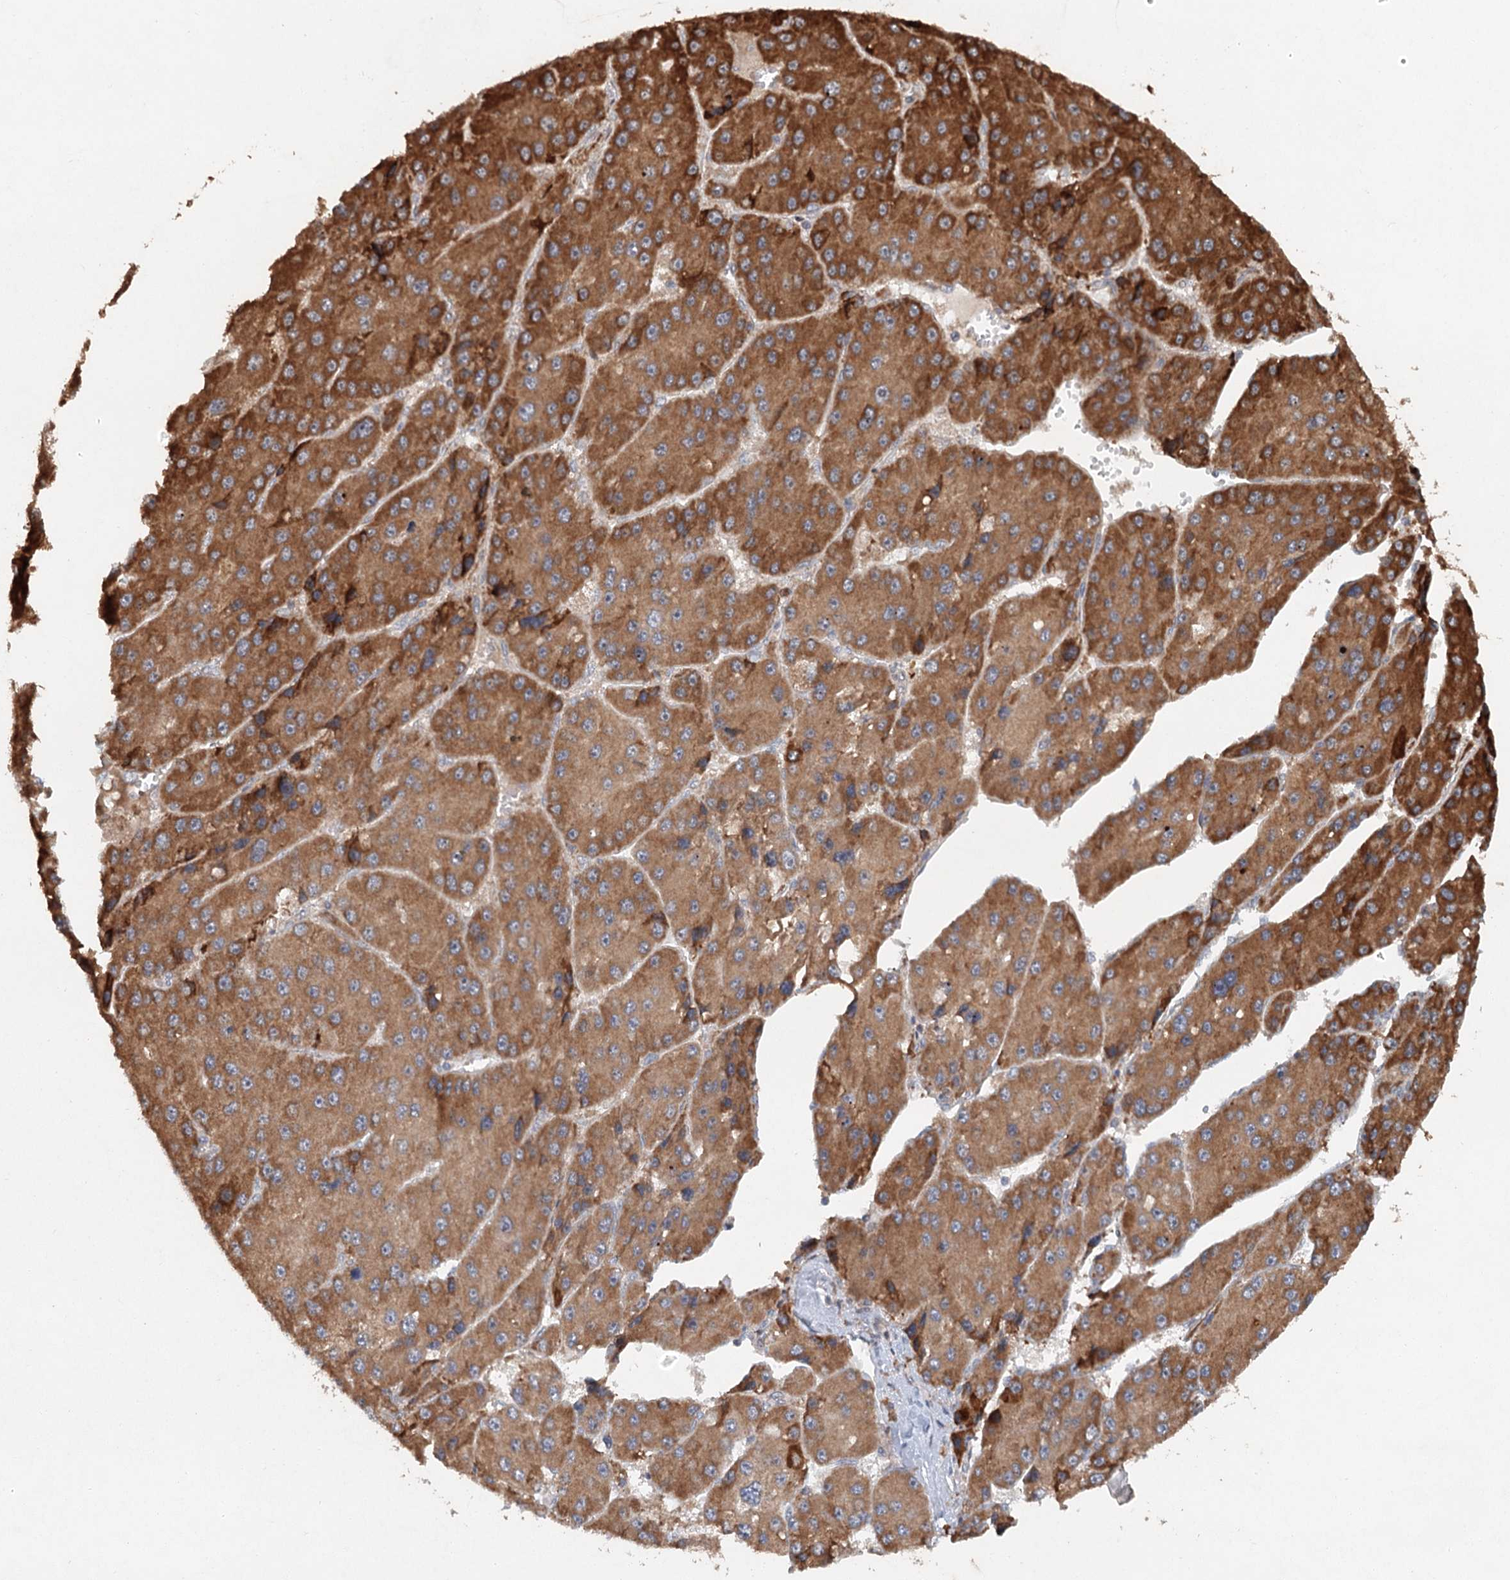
{"staining": {"intensity": "moderate", "quantity": ">75%", "location": "cytoplasmic/membranous"}, "tissue": "liver cancer", "cell_type": "Tumor cells", "image_type": "cancer", "snomed": [{"axis": "morphology", "description": "Carcinoma, Hepatocellular, NOS"}, {"axis": "topography", "description": "Liver"}], "caption": "The immunohistochemical stain shows moderate cytoplasmic/membranous staining in tumor cells of liver cancer (hepatocellular carcinoma) tissue. (DAB IHC, brown staining for protein, blue staining for nuclei).", "gene": "SRPX2", "patient": {"sex": "female", "age": 73}}